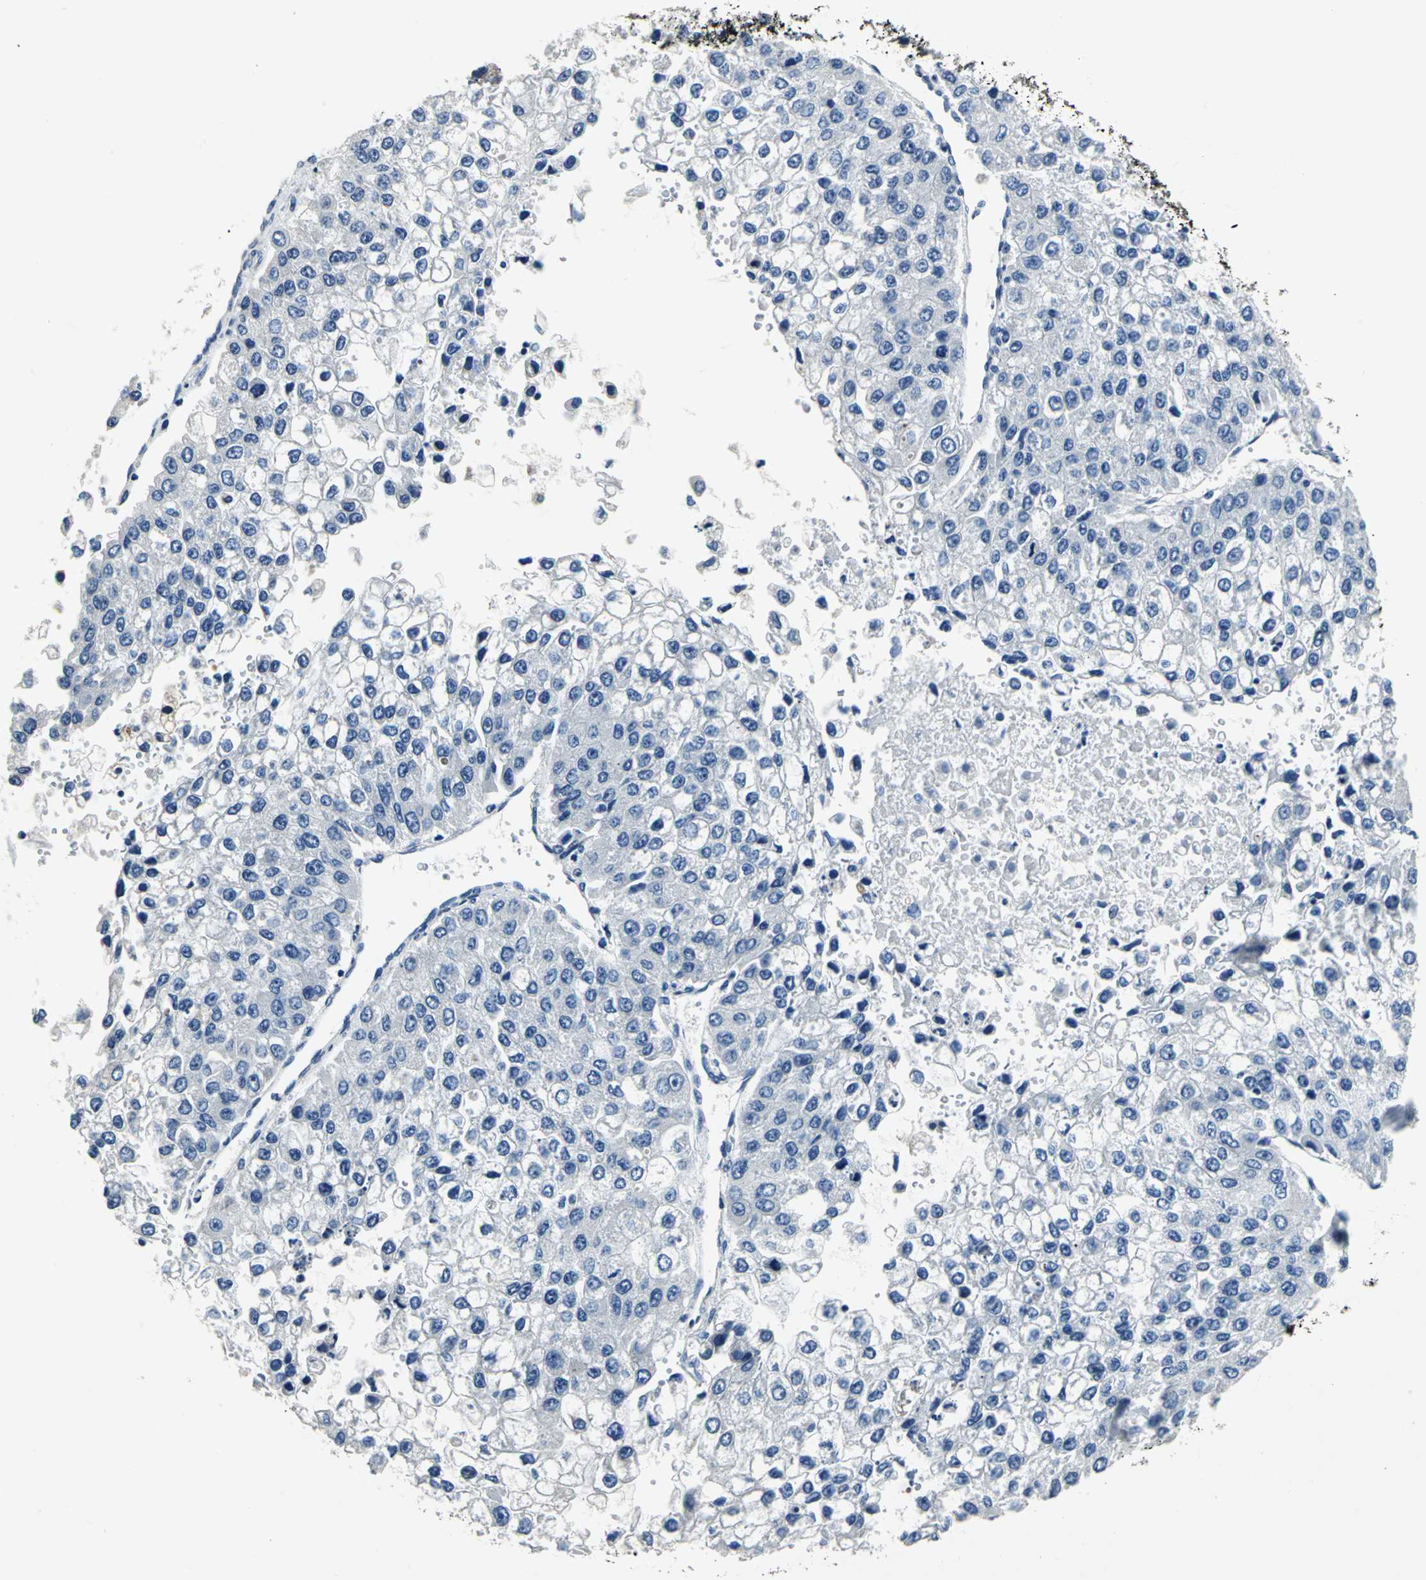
{"staining": {"intensity": "negative", "quantity": "none", "location": "none"}, "tissue": "liver cancer", "cell_type": "Tumor cells", "image_type": "cancer", "snomed": [{"axis": "morphology", "description": "Carcinoma, Hepatocellular, NOS"}, {"axis": "topography", "description": "Liver"}], "caption": "The photomicrograph displays no staining of tumor cells in liver hepatocellular carcinoma.", "gene": "IFI6", "patient": {"sex": "female", "age": 66}}